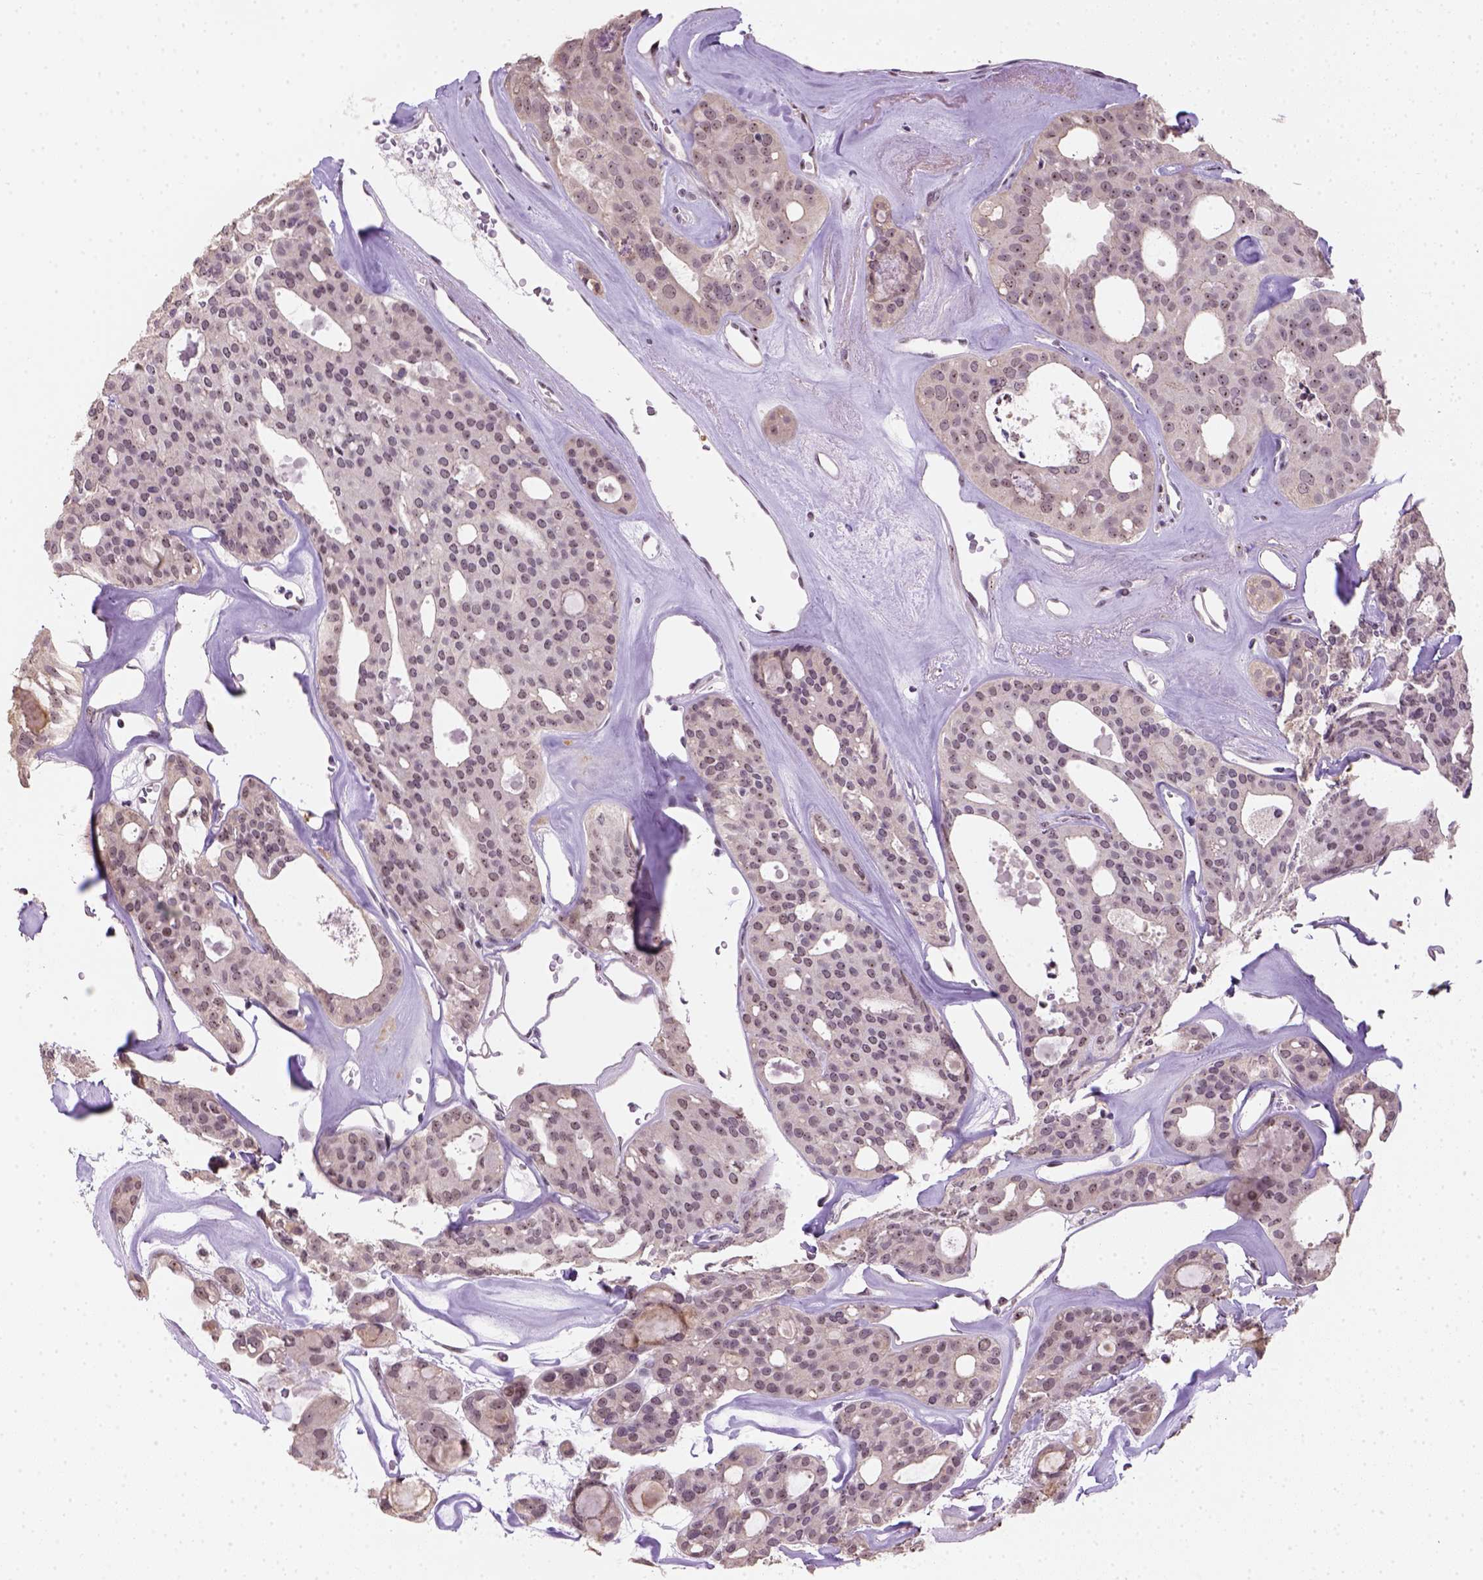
{"staining": {"intensity": "moderate", "quantity": "25%-75%", "location": "nuclear"}, "tissue": "thyroid cancer", "cell_type": "Tumor cells", "image_type": "cancer", "snomed": [{"axis": "morphology", "description": "Follicular adenoma carcinoma, NOS"}, {"axis": "topography", "description": "Thyroid gland"}], "caption": "Tumor cells exhibit medium levels of moderate nuclear staining in approximately 25%-75% of cells in thyroid cancer (follicular adenoma carcinoma).", "gene": "DDX50", "patient": {"sex": "male", "age": 75}}